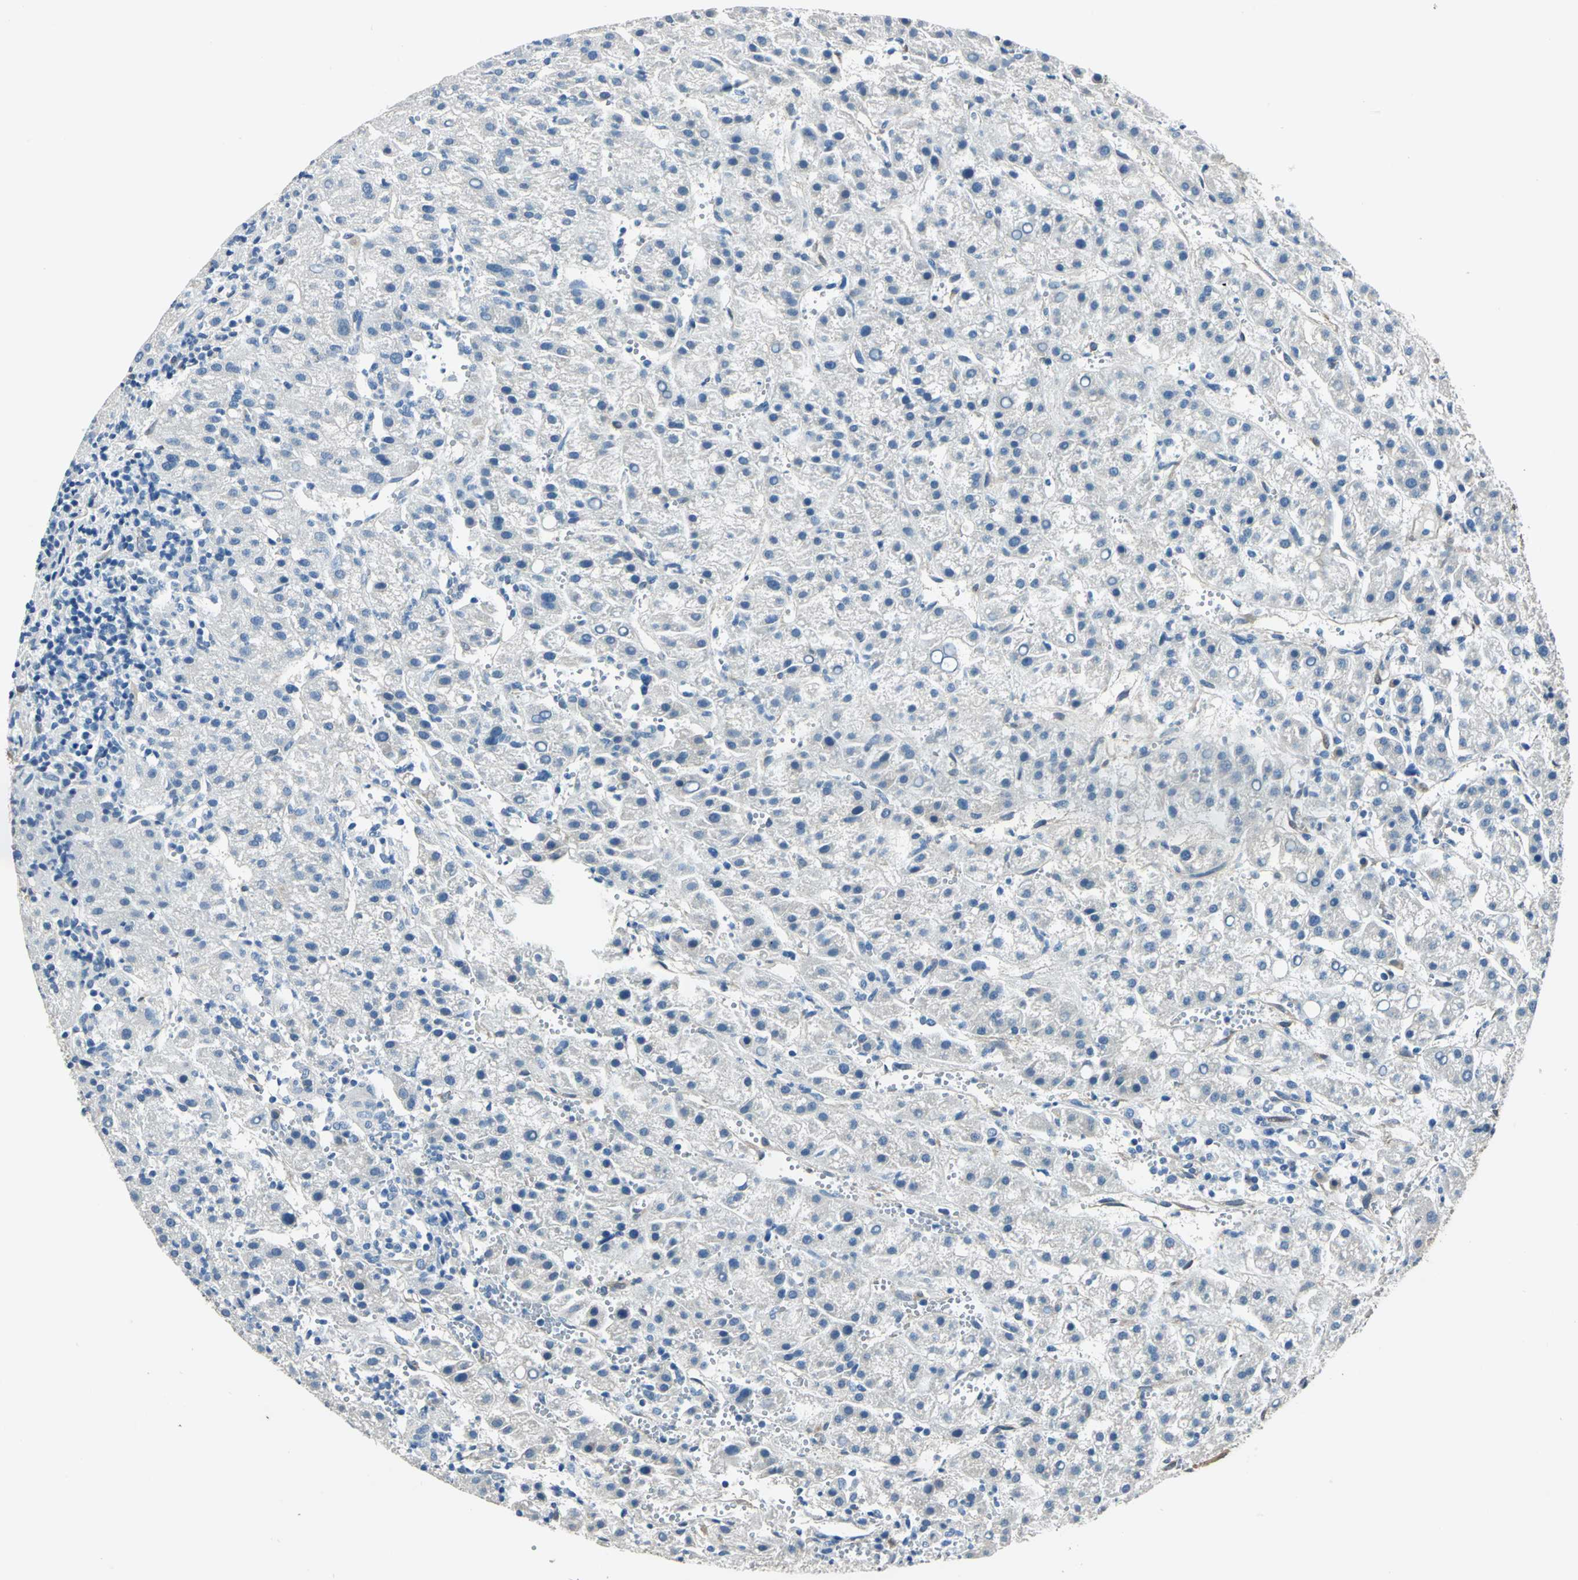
{"staining": {"intensity": "negative", "quantity": "none", "location": "none"}, "tissue": "liver cancer", "cell_type": "Tumor cells", "image_type": "cancer", "snomed": [{"axis": "morphology", "description": "Carcinoma, Hepatocellular, NOS"}, {"axis": "topography", "description": "Liver"}], "caption": "This histopathology image is of liver cancer (hepatocellular carcinoma) stained with immunohistochemistry (IHC) to label a protein in brown with the nuclei are counter-stained blue. There is no positivity in tumor cells.", "gene": "CDC42EP1", "patient": {"sex": "female", "age": 58}}